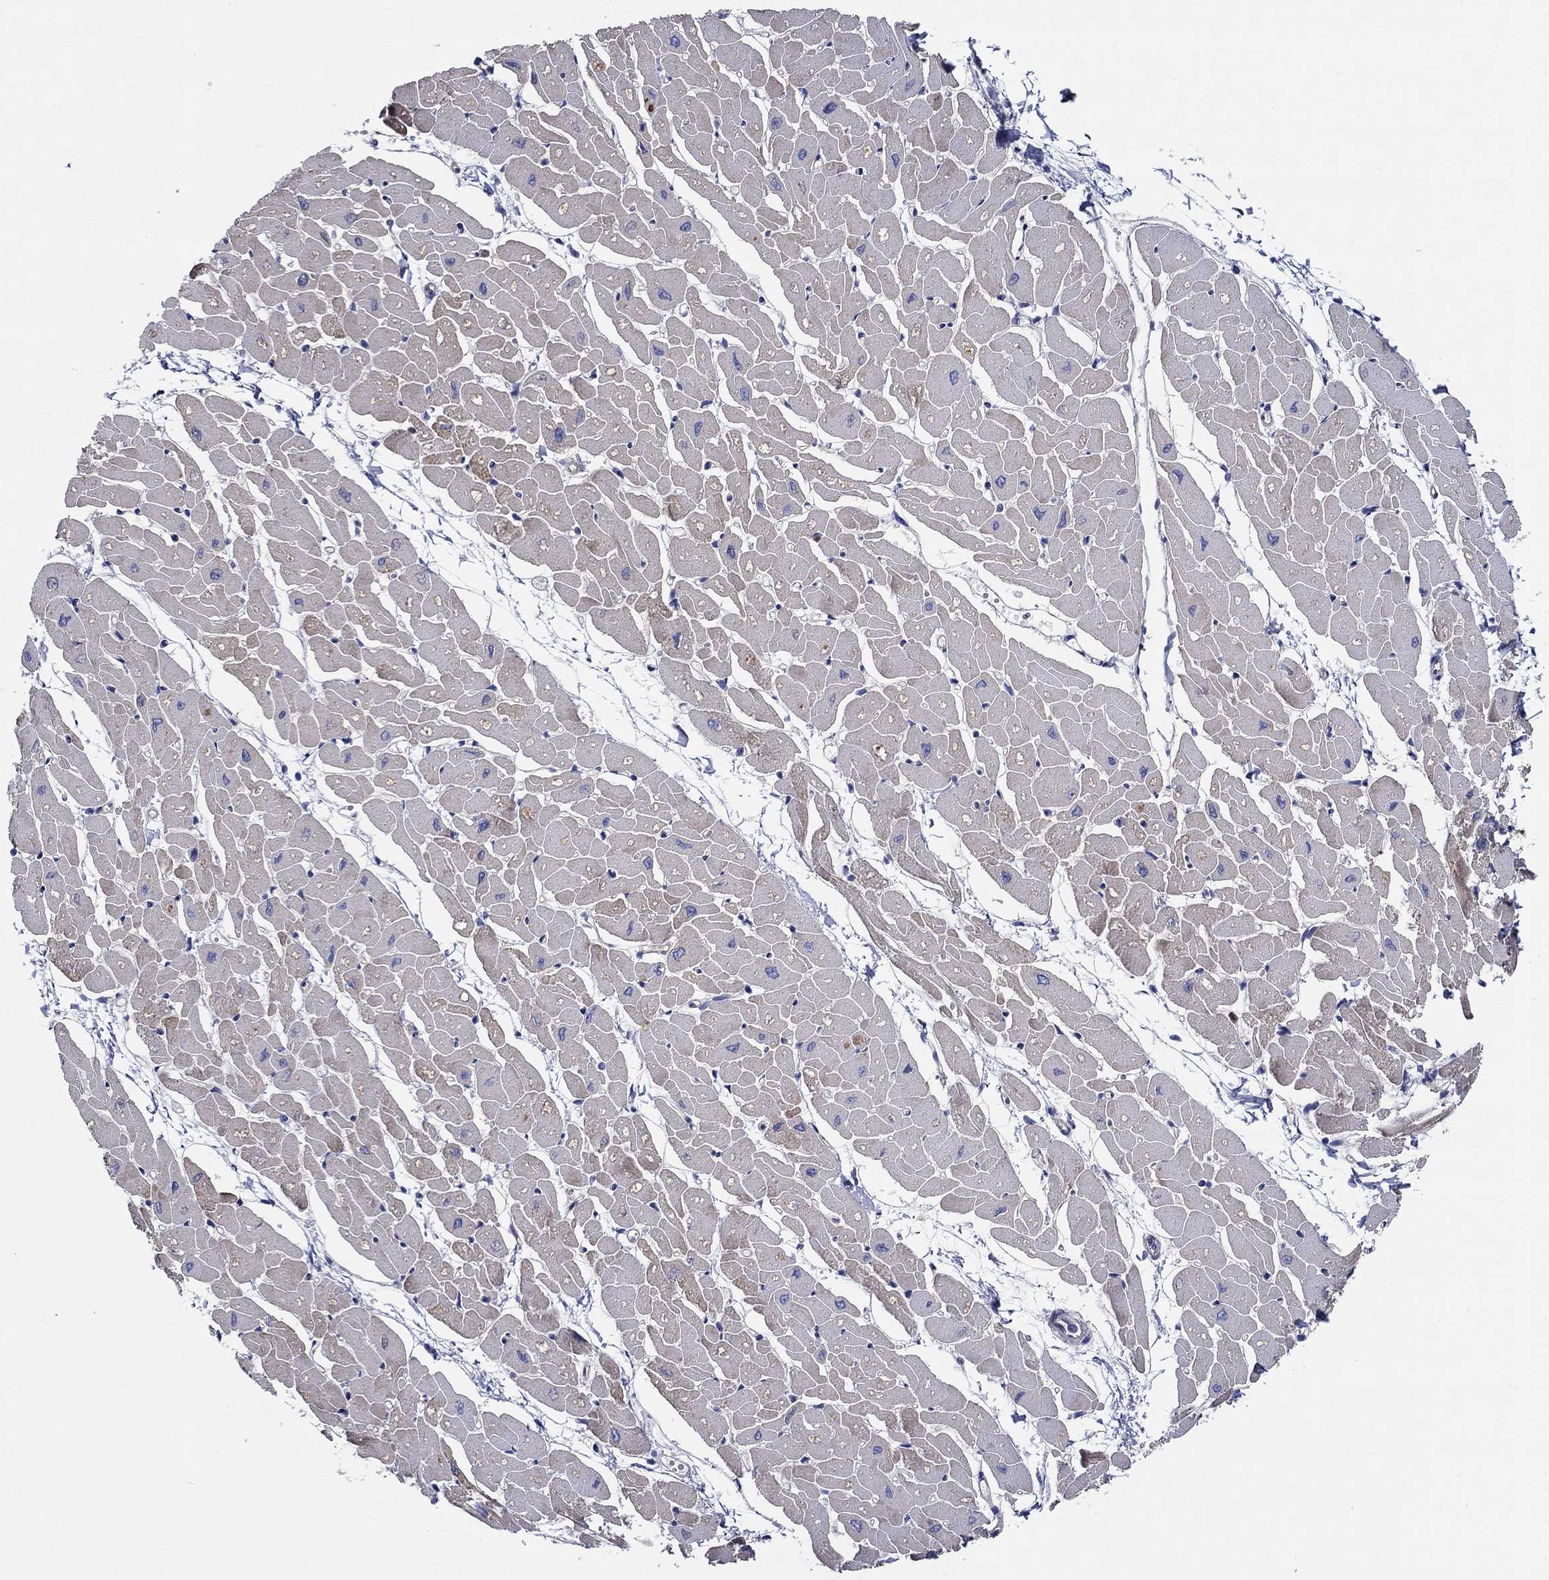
{"staining": {"intensity": "moderate", "quantity": "25%-75%", "location": "cytoplasmic/membranous"}, "tissue": "heart muscle", "cell_type": "Cardiomyocytes", "image_type": "normal", "snomed": [{"axis": "morphology", "description": "Normal tissue, NOS"}, {"axis": "topography", "description": "Heart"}], "caption": "The histopathology image shows a brown stain indicating the presence of a protein in the cytoplasmic/membranous of cardiomyocytes in heart muscle. (DAB IHC, brown staining for protein, blue staining for nuclei).", "gene": "CFAP61", "patient": {"sex": "male", "age": 57}}